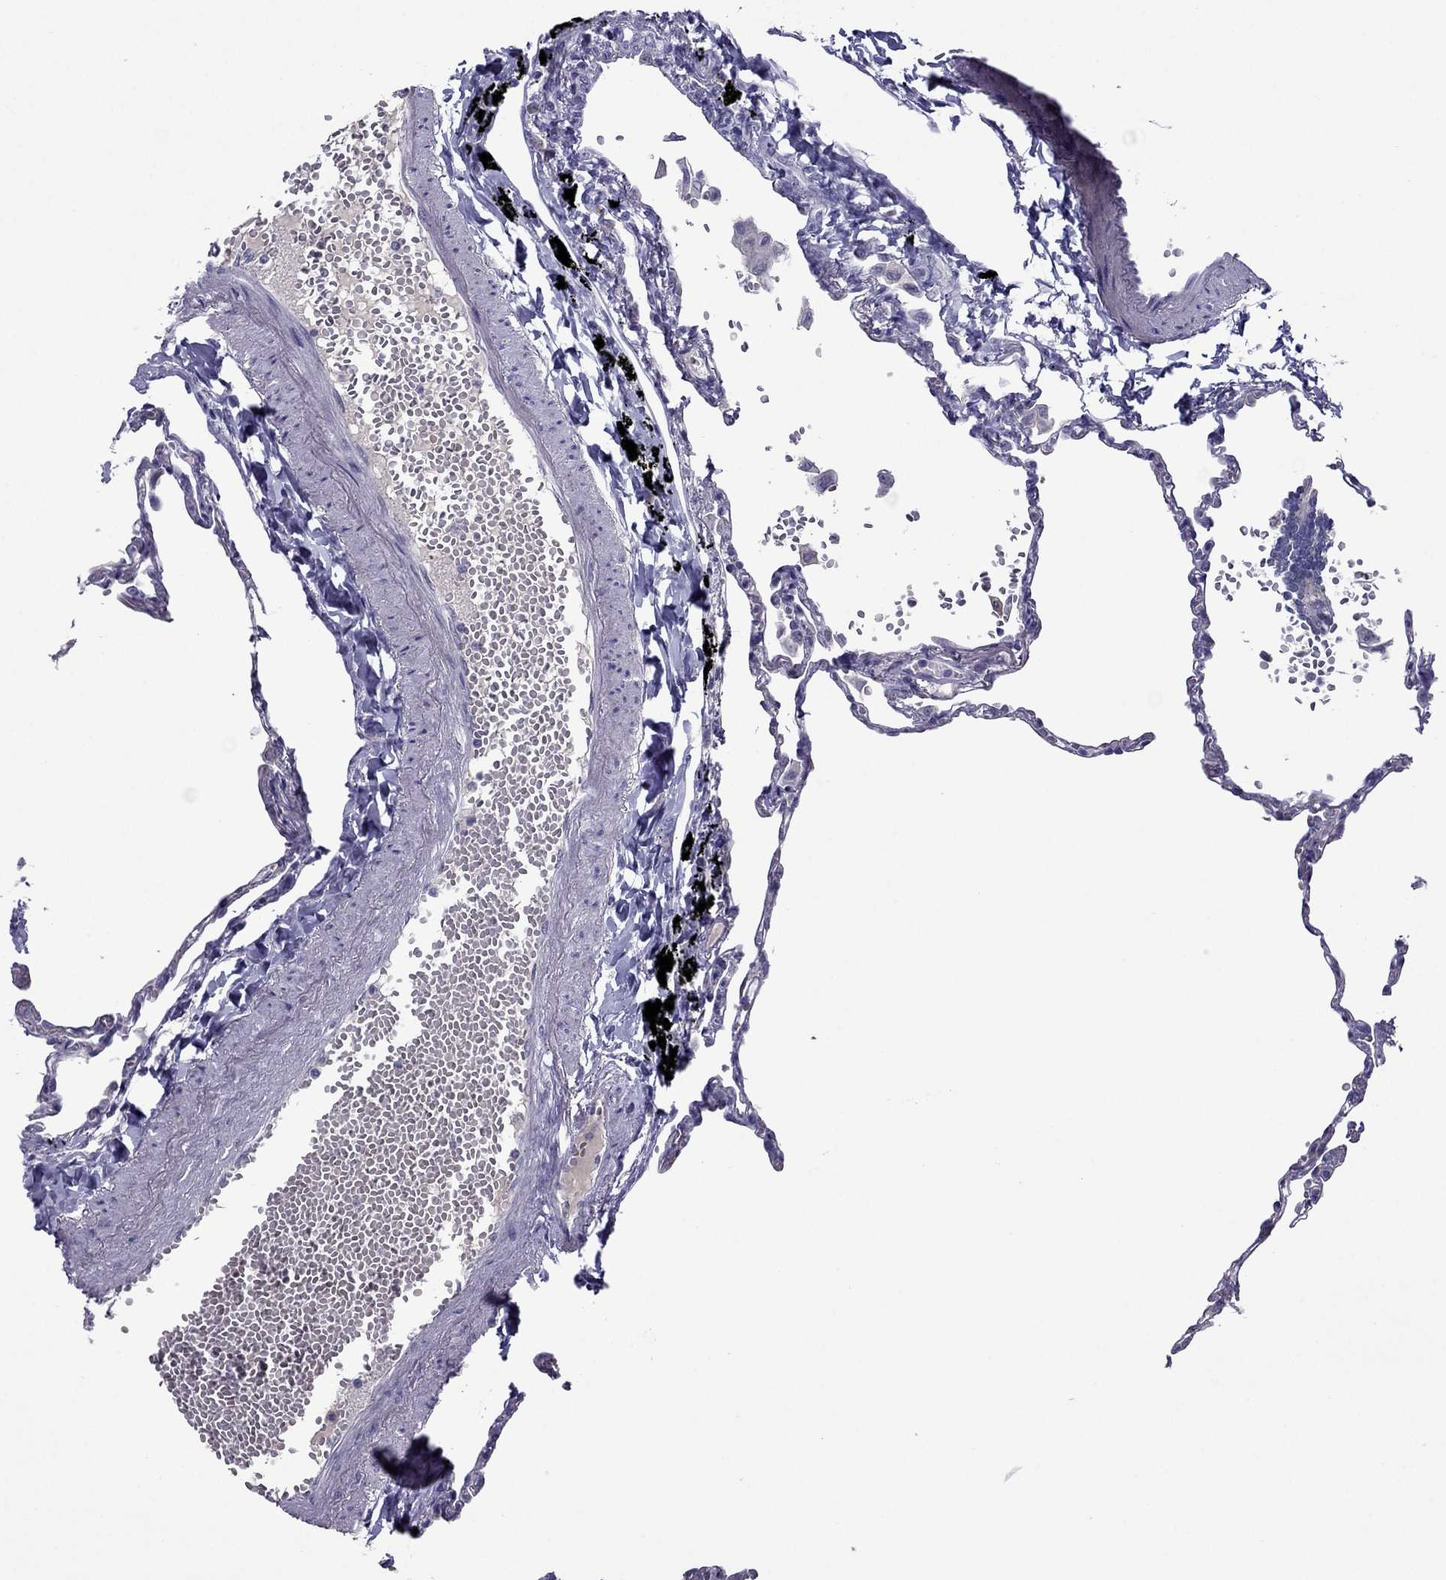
{"staining": {"intensity": "negative", "quantity": "none", "location": "none"}, "tissue": "lung", "cell_type": "Alveolar cells", "image_type": "normal", "snomed": [{"axis": "morphology", "description": "Normal tissue, NOS"}, {"axis": "topography", "description": "Lung"}], "caption": "This is a histopathology image of immunohistochemistry (IHC) staining of normal lung, which shows no expression in alveolar cells. Nuclei are stained in blue.", "gene": "MYBPH", "patient": {"sex": "male", "age": 78}}